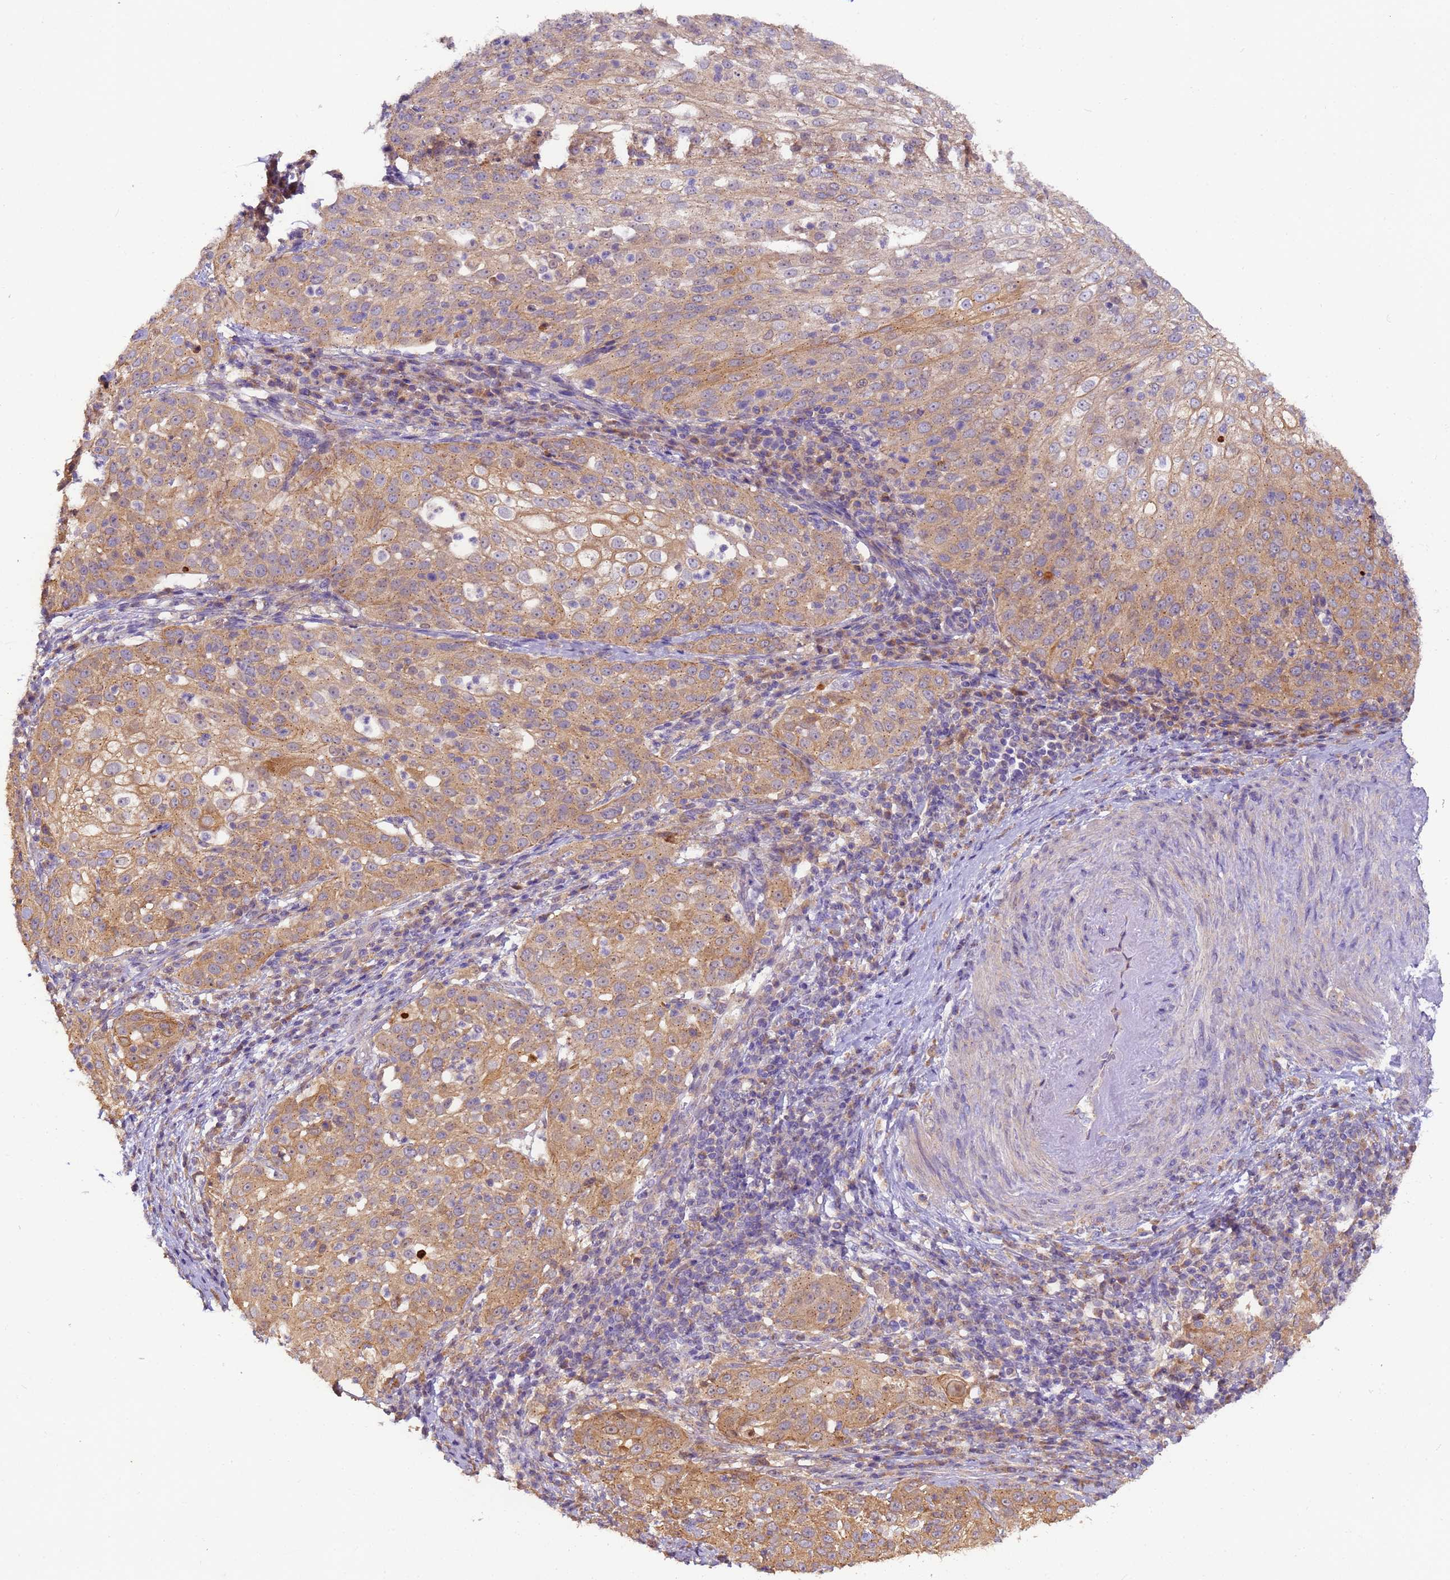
{"staining": {"intensity": "moderate", "quantity": ">75%", "location": "cytoplasmic/membranous"}, "tissue": "cervical cancer", "cell_type": "Tumor cells", "image_type": "cancer", "snomed": [{"axis": "morphology", "description": "Squamous cell carcinoma, NOS"}, {"axis": "topography", "description": "Cervix"}], "caption": "Immunohistochemical staining of cervical cancer exhibits medium levels of moderate cytoplasmic/membranous protein staining in approximately >75% of tumor cells. (DAB (3,3'-diaminobenzidine) IHC with brightfield microscopy, high magnification).", "gene": "TIGAR", "patient": {"sex": "female", "age": 57}}